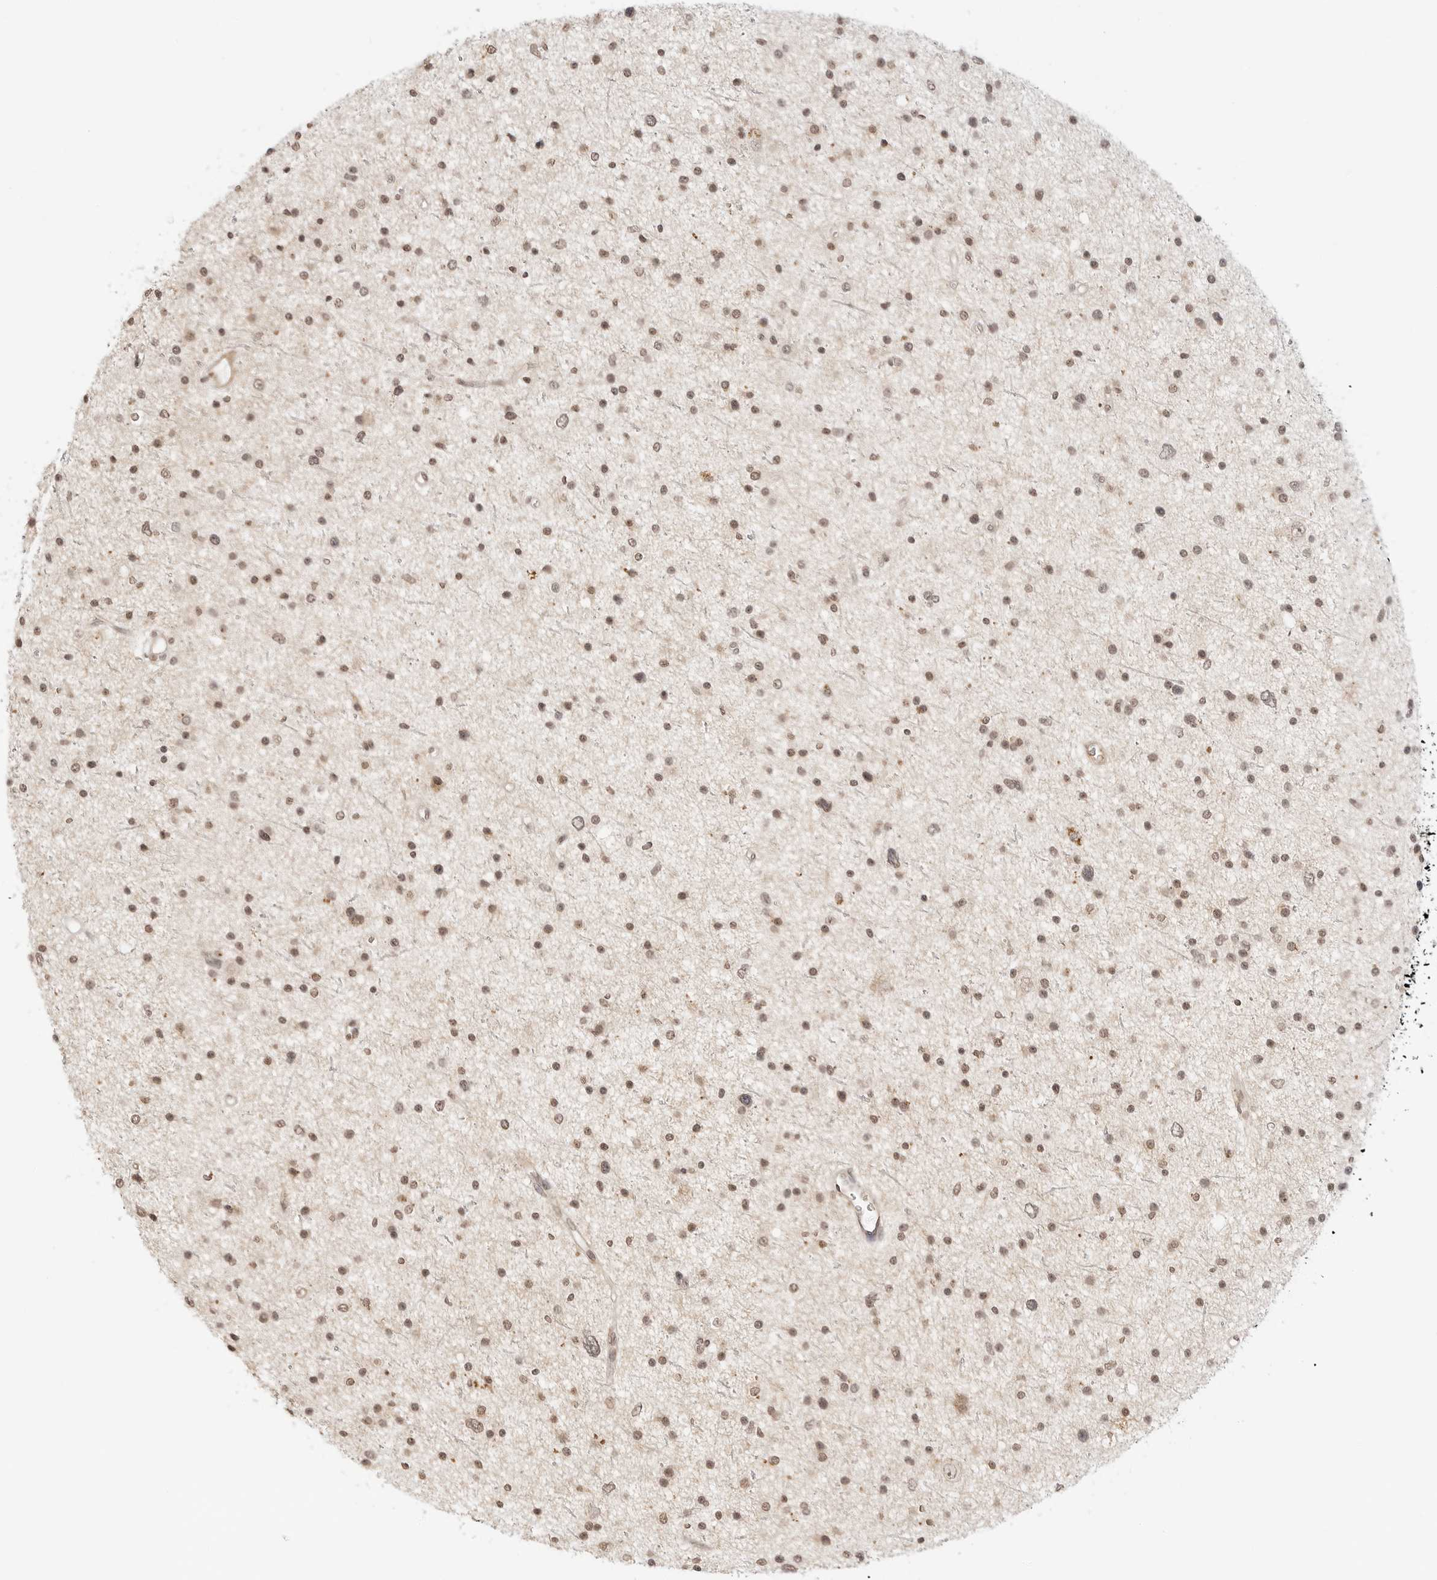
{"staining": {"intensity": "moderate", "quantity": ">75%", "location": "nuclear"}, "tissue": "glioma", "cell_type": "Tumor cells", "image_type": "cancer", "snomed": [{"axis": "morphology", "description": "Glioma, malignant, Low grade"}, {"axis": "topography", "description": "Brain"}], "caption": "Protein staining displays moderate nuclear positivity in approximately >75% of tumor cells in malignant glioma (low-grade). (Stains: DAB in brown, nuclei in blue, Microscopy: brightfield microscopy at high magnification).", "gene": "GPR34", "patient": {"sex": "female", "age": 37}}